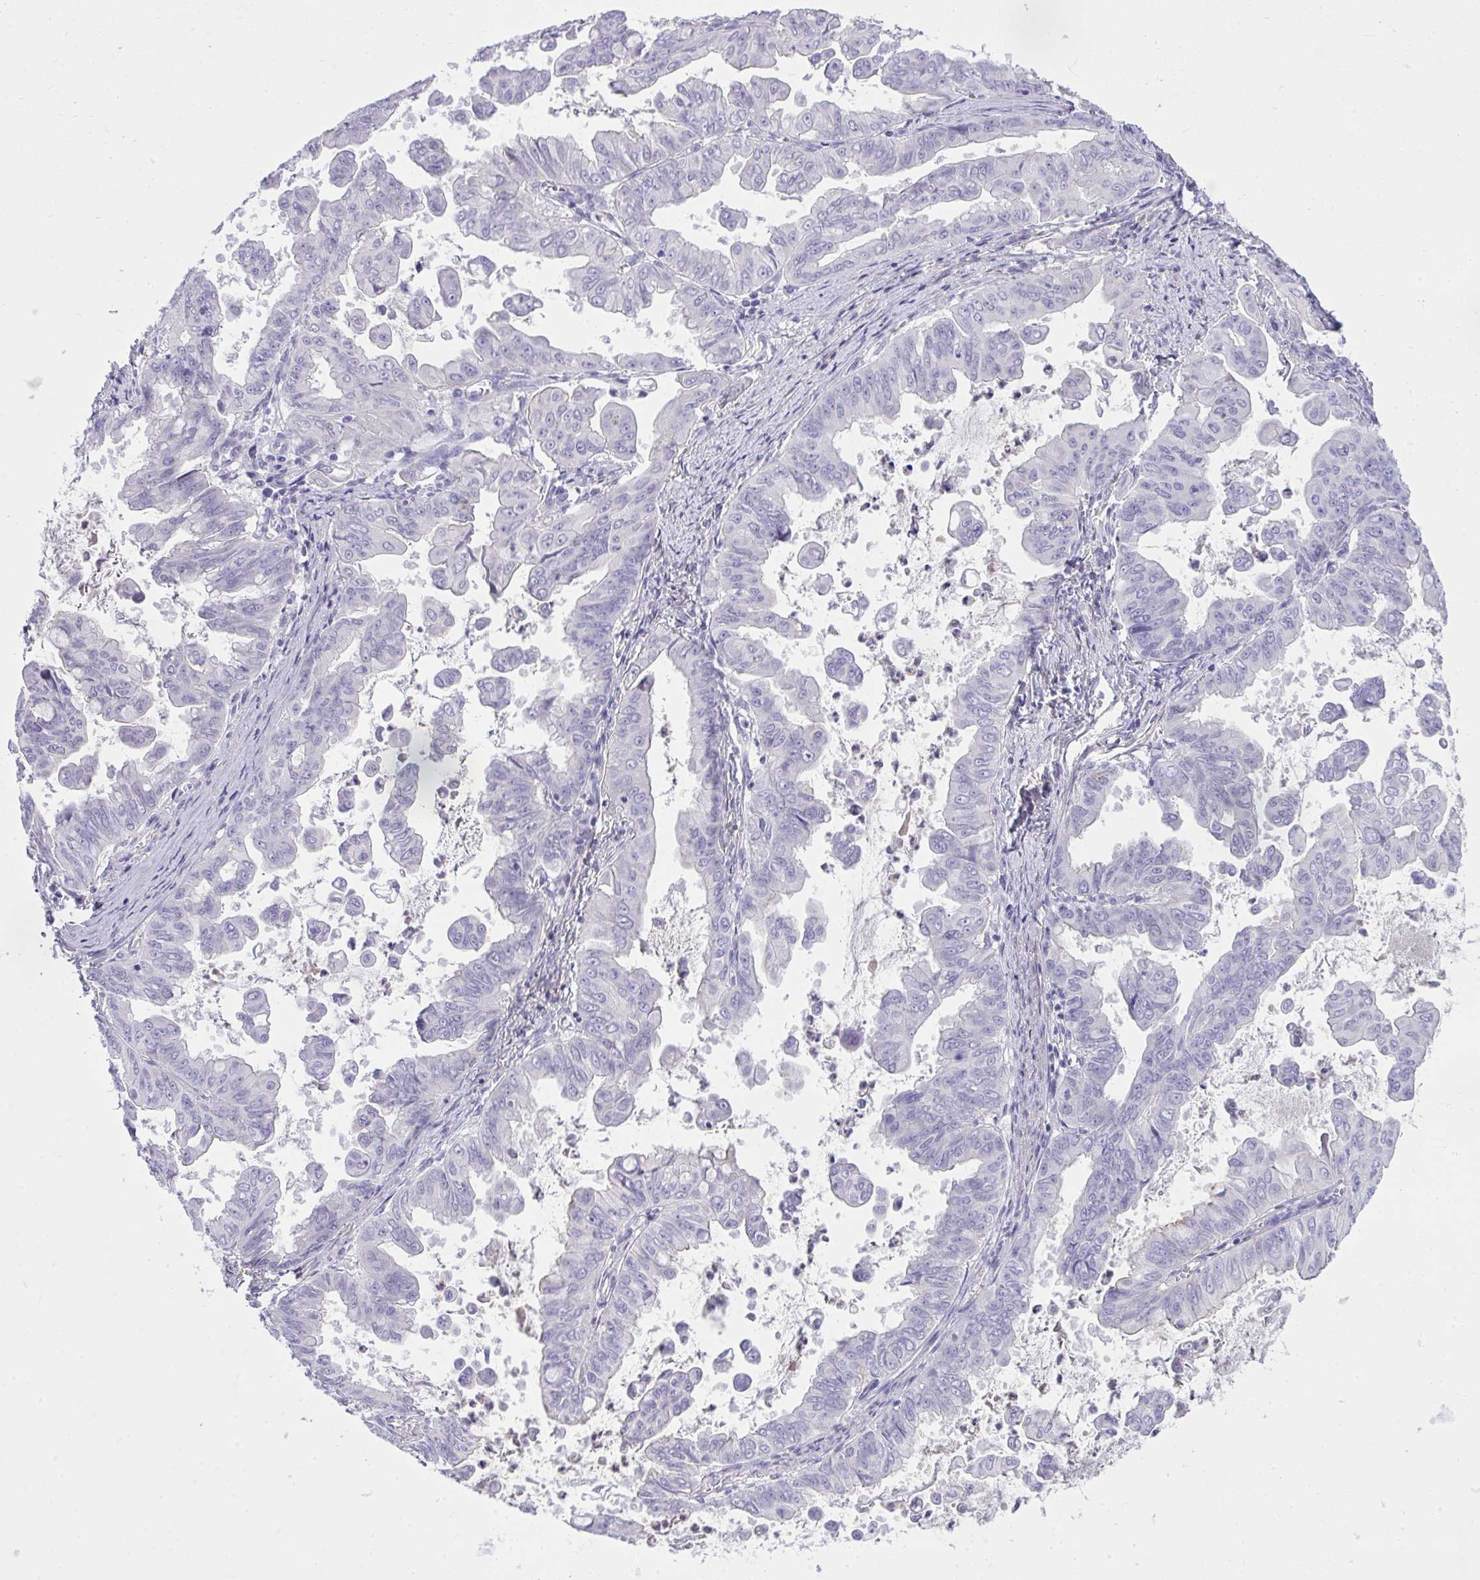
{"staining": {"intensity": "negative", "quantity": "none", "location": "none"}, "tissue": "stomach cancer", "cell_type": "Tumor cells", "image_type": "cancer", "snomed": [{"axis": "morphology", "description": "Adenocarcinoma, NOS"}, {"axis": "topography", "description": "Stomach, upper"}], "caption": "Immunohistochemistry (IHC) micrograph of neoplastic tissue: human stomach cancer stained with DAB (3,3'-diaminobenzidine) exhibits no significant protein staining in tumor cells.", "gene": "PIGZ", "patient": {"sex": "male", "age": 80}}